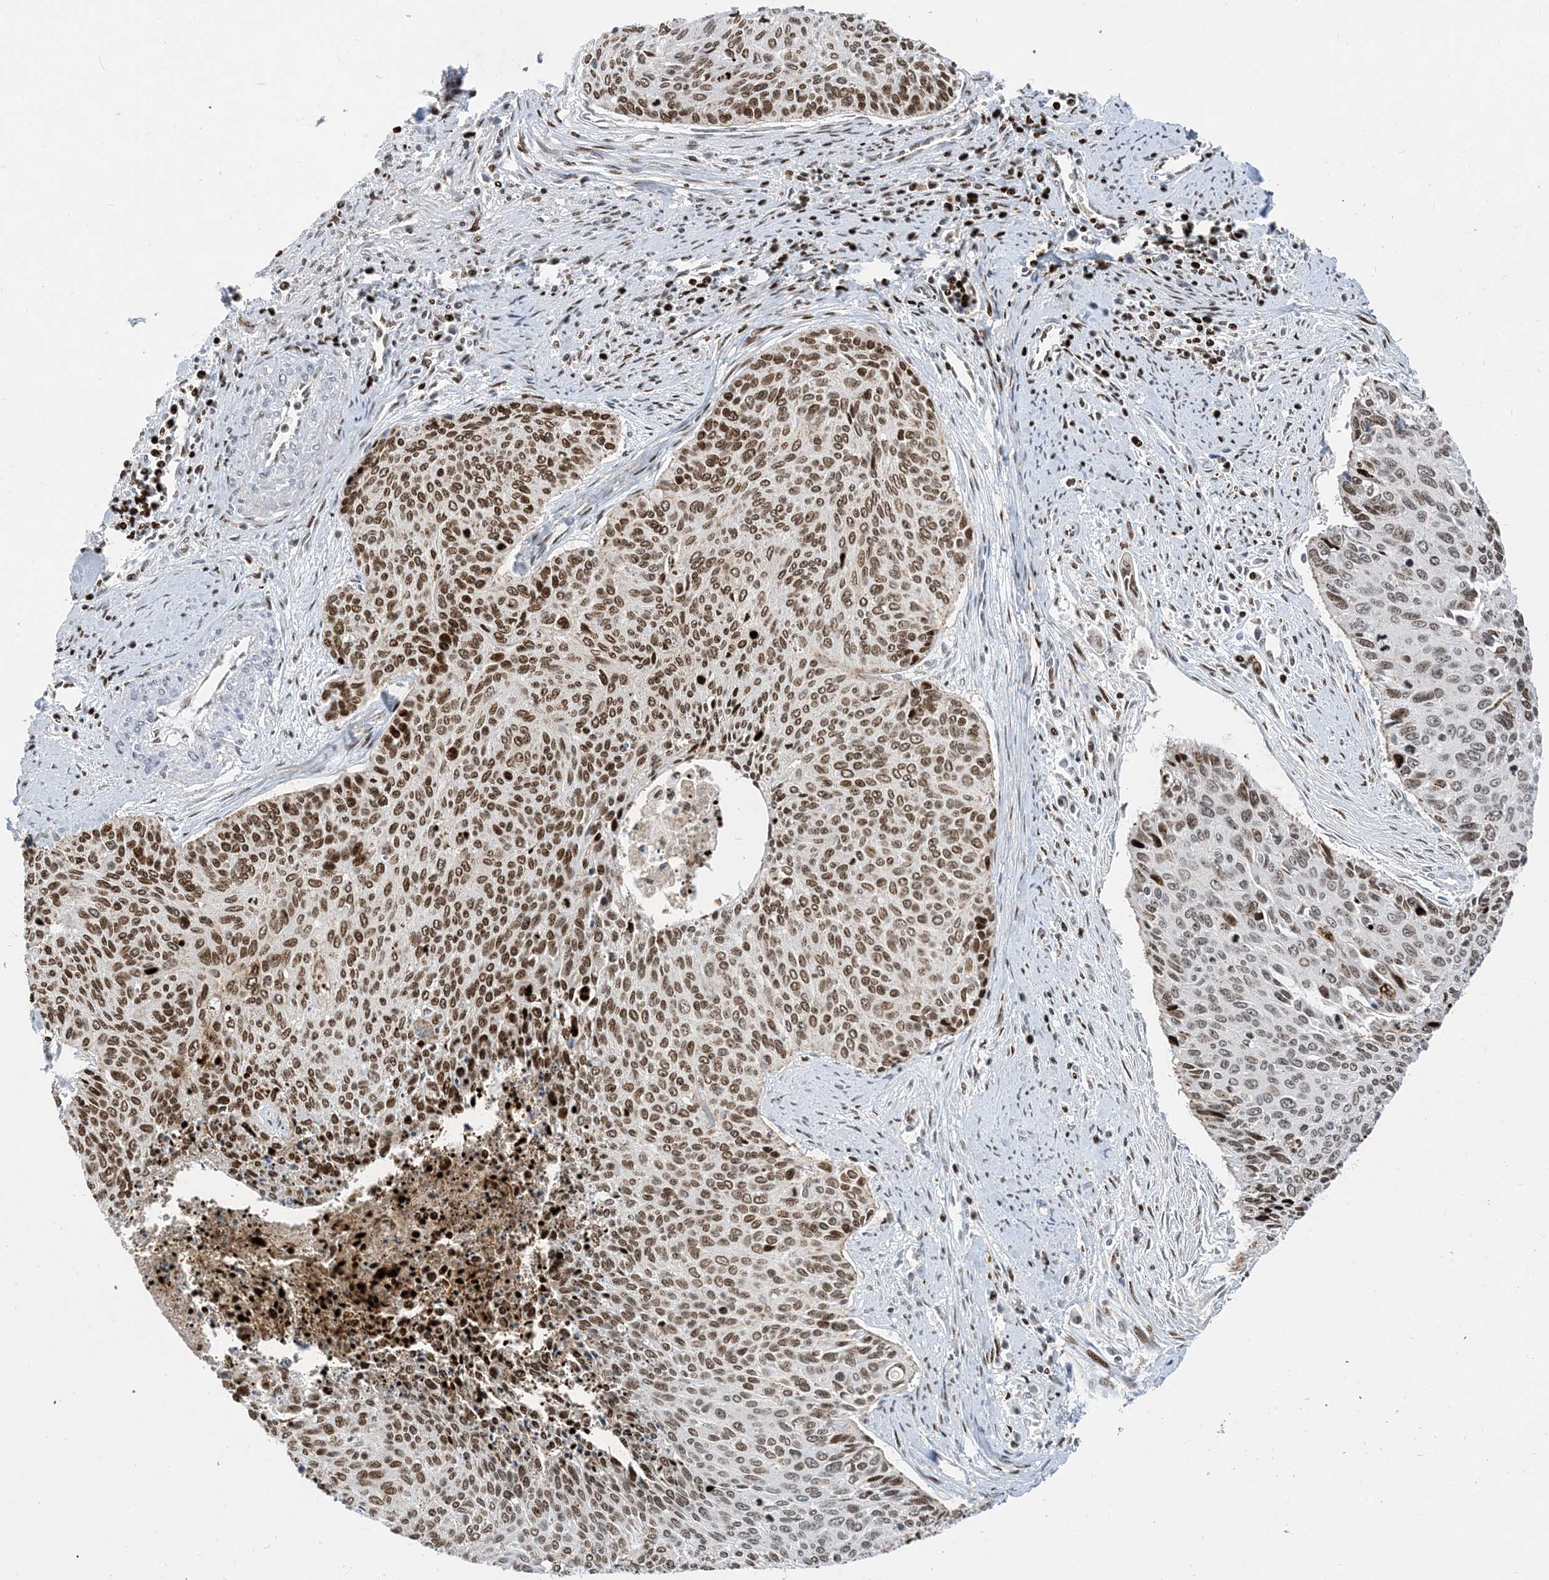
{"staining": {"intensity": "moderate", "quantity": ">75%", "location": "nuclear"}, "tissue": "cervical cancer", "cell_type": "Tumor cells", "image_type": "cancer", "snomed": [{"axis": "morphology", "description": "Squamous cell carcinoma, NOS"}, {"axis": "topography", "description": "Cervix"}], "caption": "Human squamous cell carcinoma (cervical) stained with a brown dye demonstrates moderate nuclear positive positivity in approximately >75% of tumor cells.", "gene": "SLC25A53", "patient": {"sex": "female", "age": 55}}